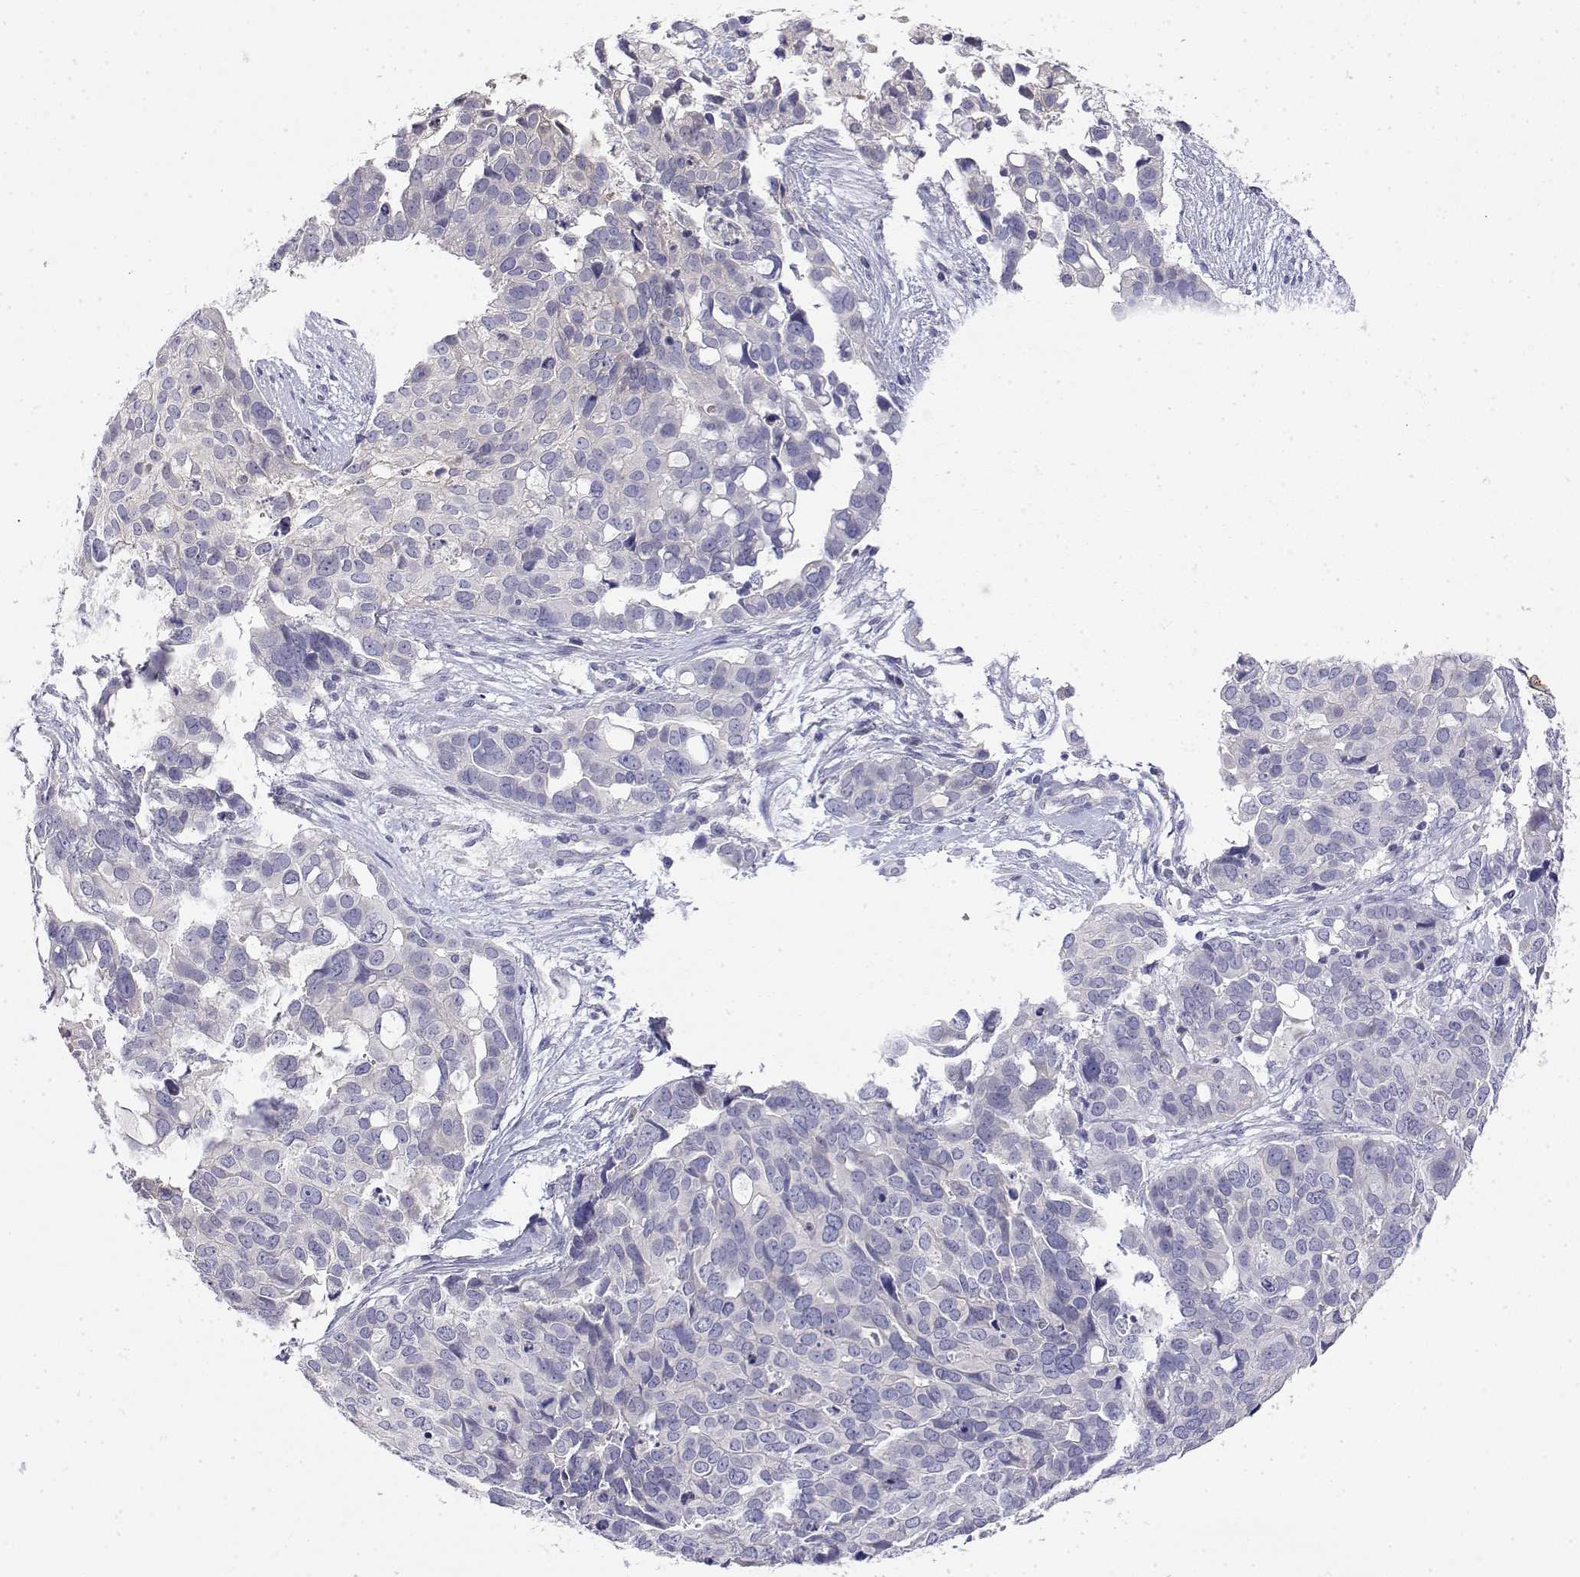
{"staining": {"intensity": "negative", "quantity": "none", "location": "none"}, "tissue": "ovarian cancer", "cell_type": "Tumor cells", "image_type": "cancer", "snomed": [{"axis": "morphology", "description": "Carcinoma, endometroid"}, {"axis": "topography", "description": "Ovary"}], "caption": "Immunohistochemical staining of ovarian cancer displays no significant expression in tumor cells.", "gene": "LY6D", "patient": {"sex": "female", "age": 78}}